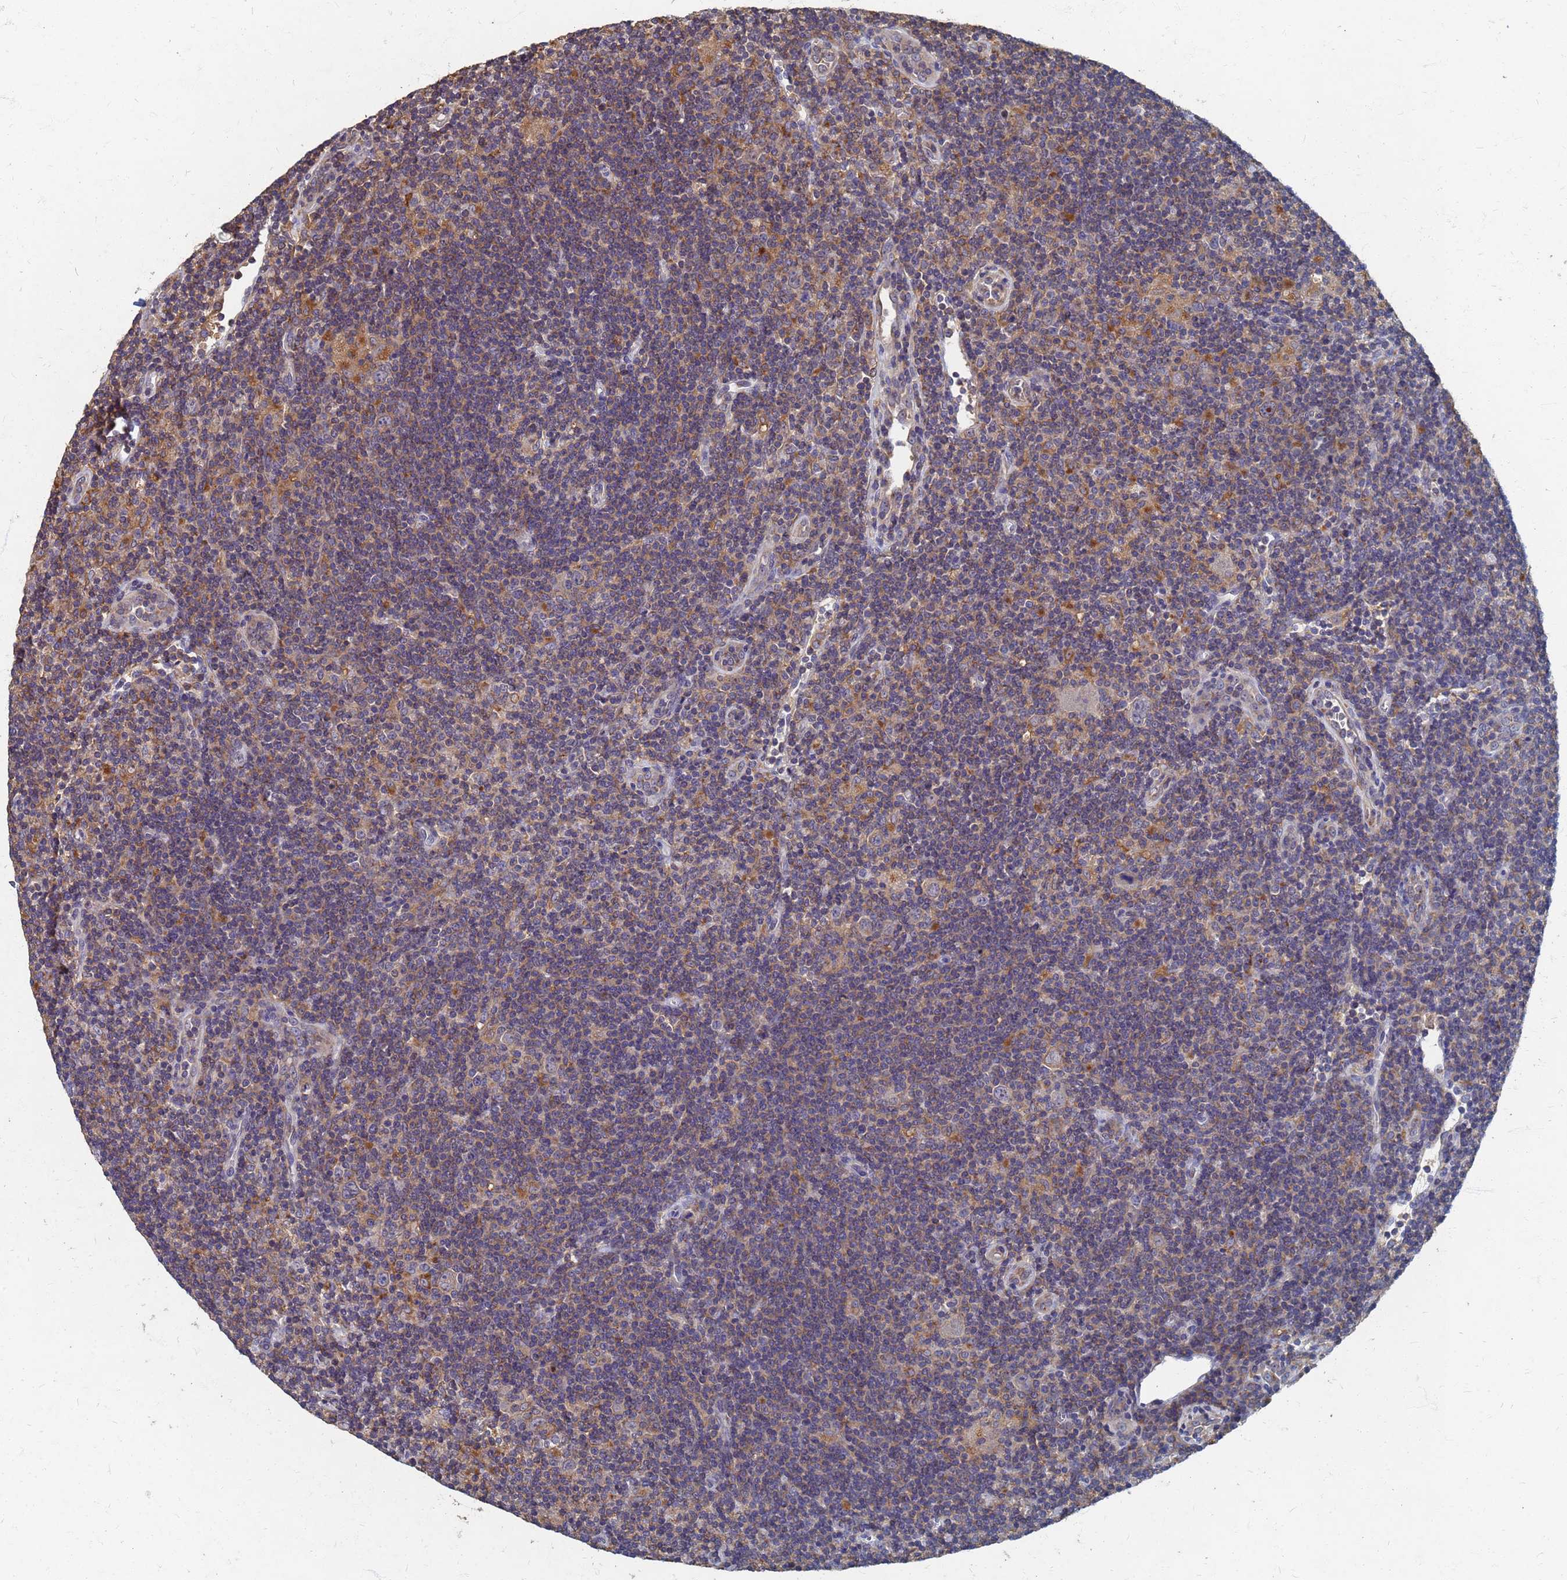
{"staining": {"intensity": "negative", "quantity": "none", "location": "none"}, "tissue": "lymphoma", "cell_type": "Tumor cells", "image_type": "cancer", "snomed": [{"axis": "morphology", "description": "Hodgkin's disease, NOS"}, {"axis": "topography", "description": "Lymph node"}], "caption": "Tumor cells are negative for protein expression in human Hodgkin's disease.", "gene": "KRCC1", "patient": {"sex": "female", "age": 57}}